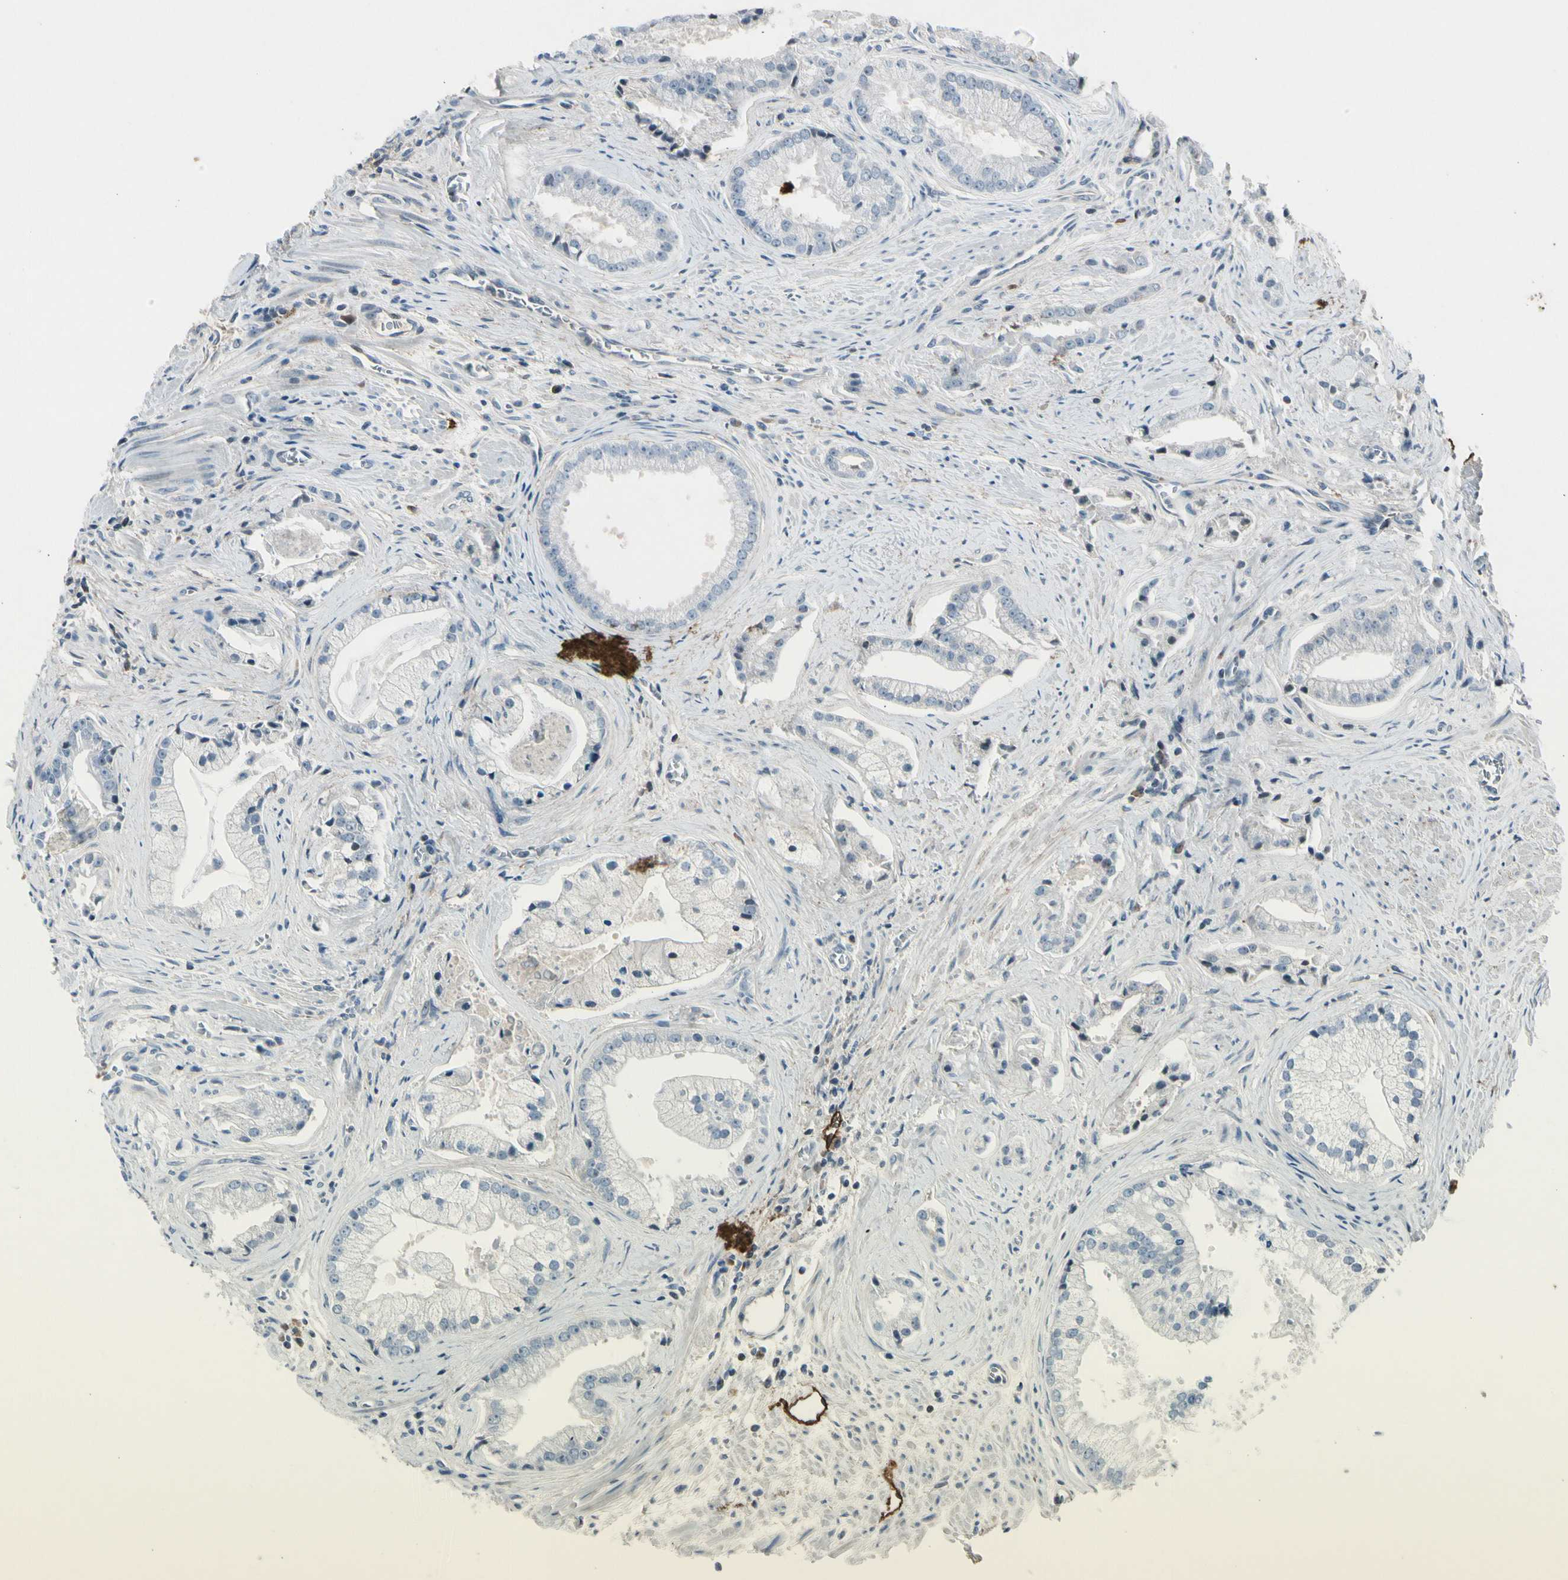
{"staining": {"intensity": "negative", "quantity": "none", "location": "none"}, "tissue": "prostate cancer", "cell_type": "Tumor cells", "image_type": "cancer", "snomed": [{"axis": "morphology", "description": "Adenocarcinoma, High grade"}, {"axis": "topography", "description": "Prostate"}], "caption": "This is an IHC micrograph of prostate high-grade adenocarcinoma. There is no positivity in tumor cells.", "gene": "PDPN", "patient": {"sex": "male", "age": 67}}